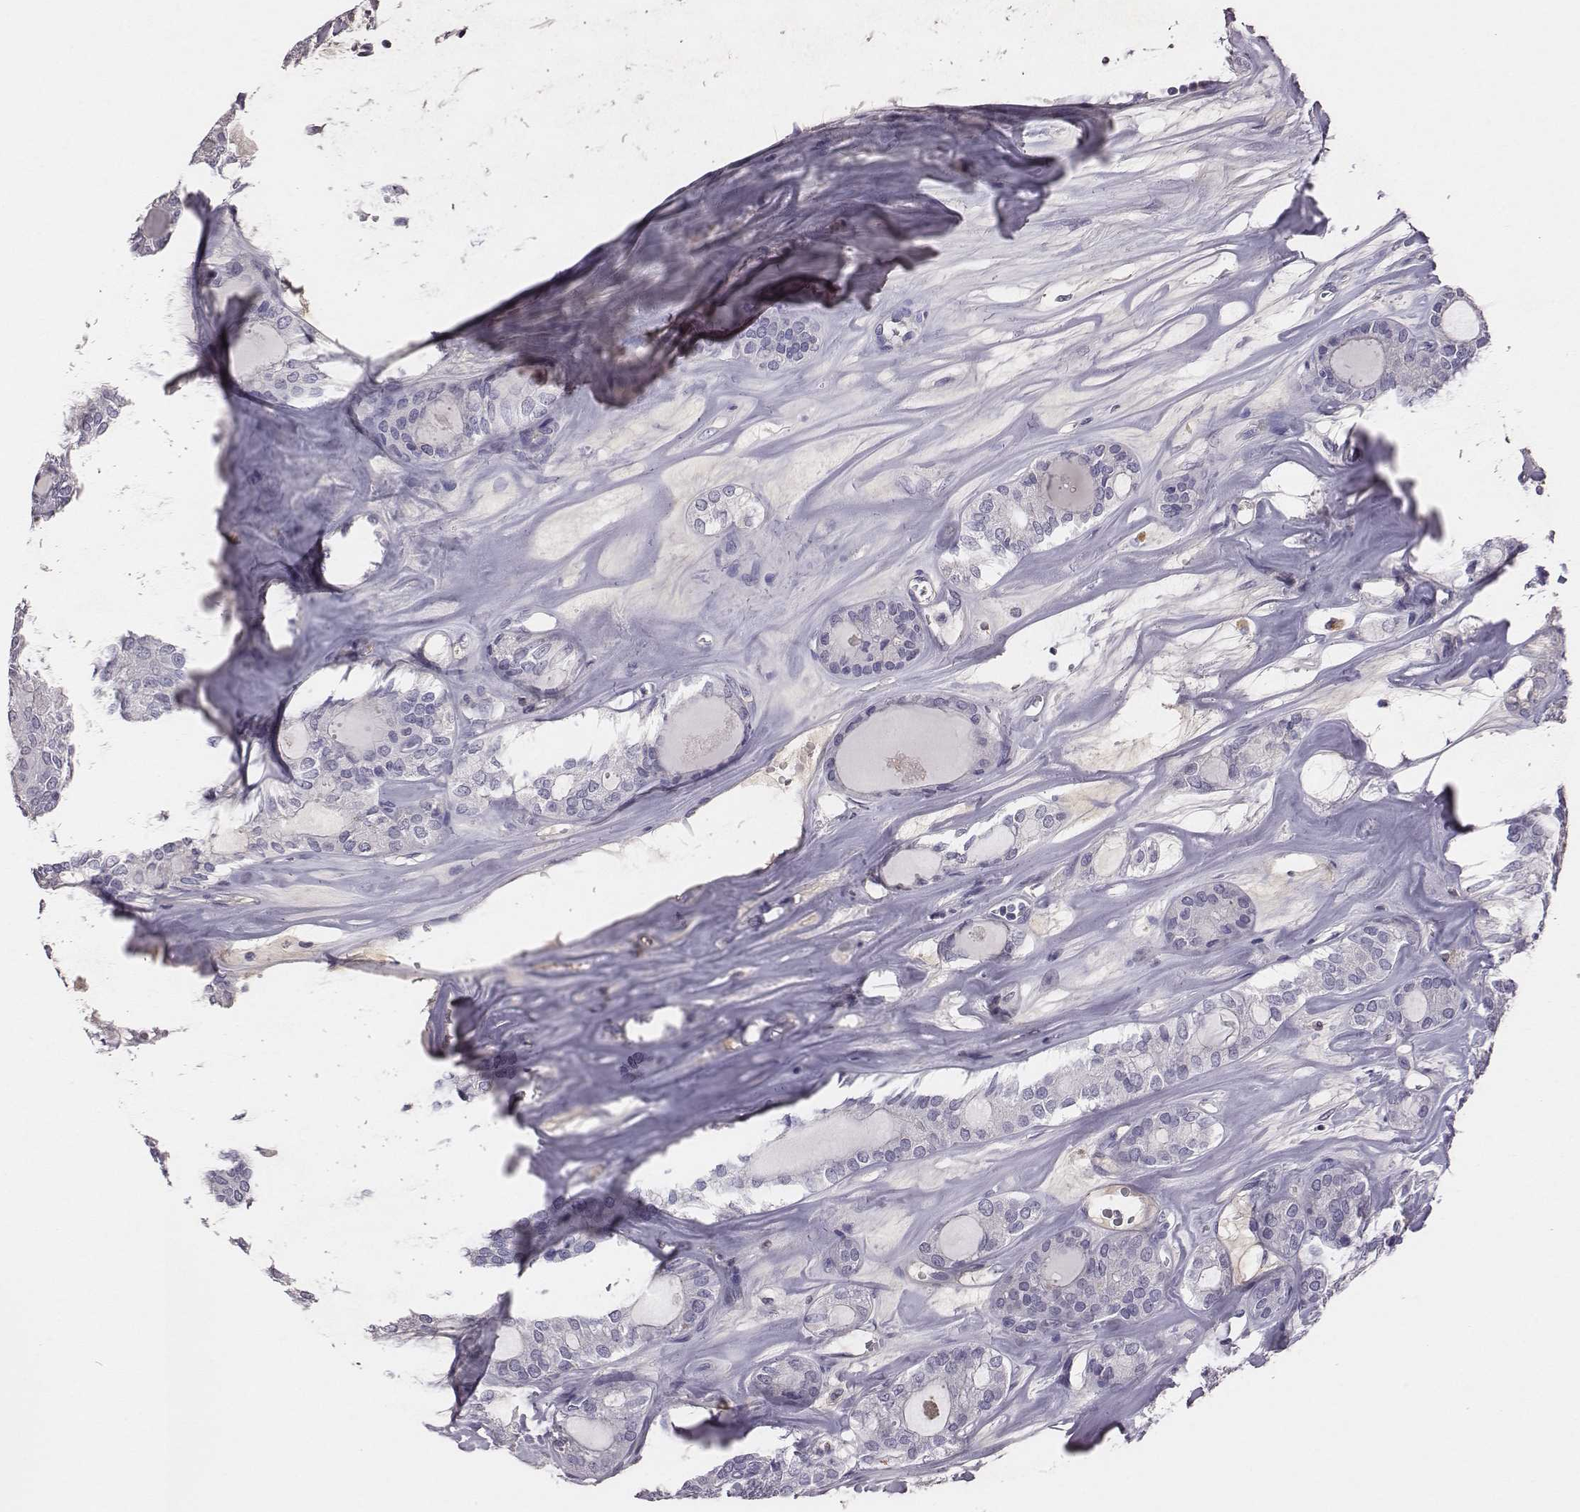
{"staining": {"intensity": "negative", "quantity": "none", "location": "none"}, "tissue": "thyroid cancer", "cell_type": "Tumor cells", "image_type": "cancer", "snomed": [{"axis": "morphology", "description": "Follicular adenoma carcinoma, NOS"}, {"axis": "topography", "description": "Thyroid gland"}], "caption": "The IHC photomicrograph has no significant staining in tumor cells of thyroid follicular adenoma carcinoma tissue.", "gene": "EN1", "patient": {"sex": "male", "age": 75}}